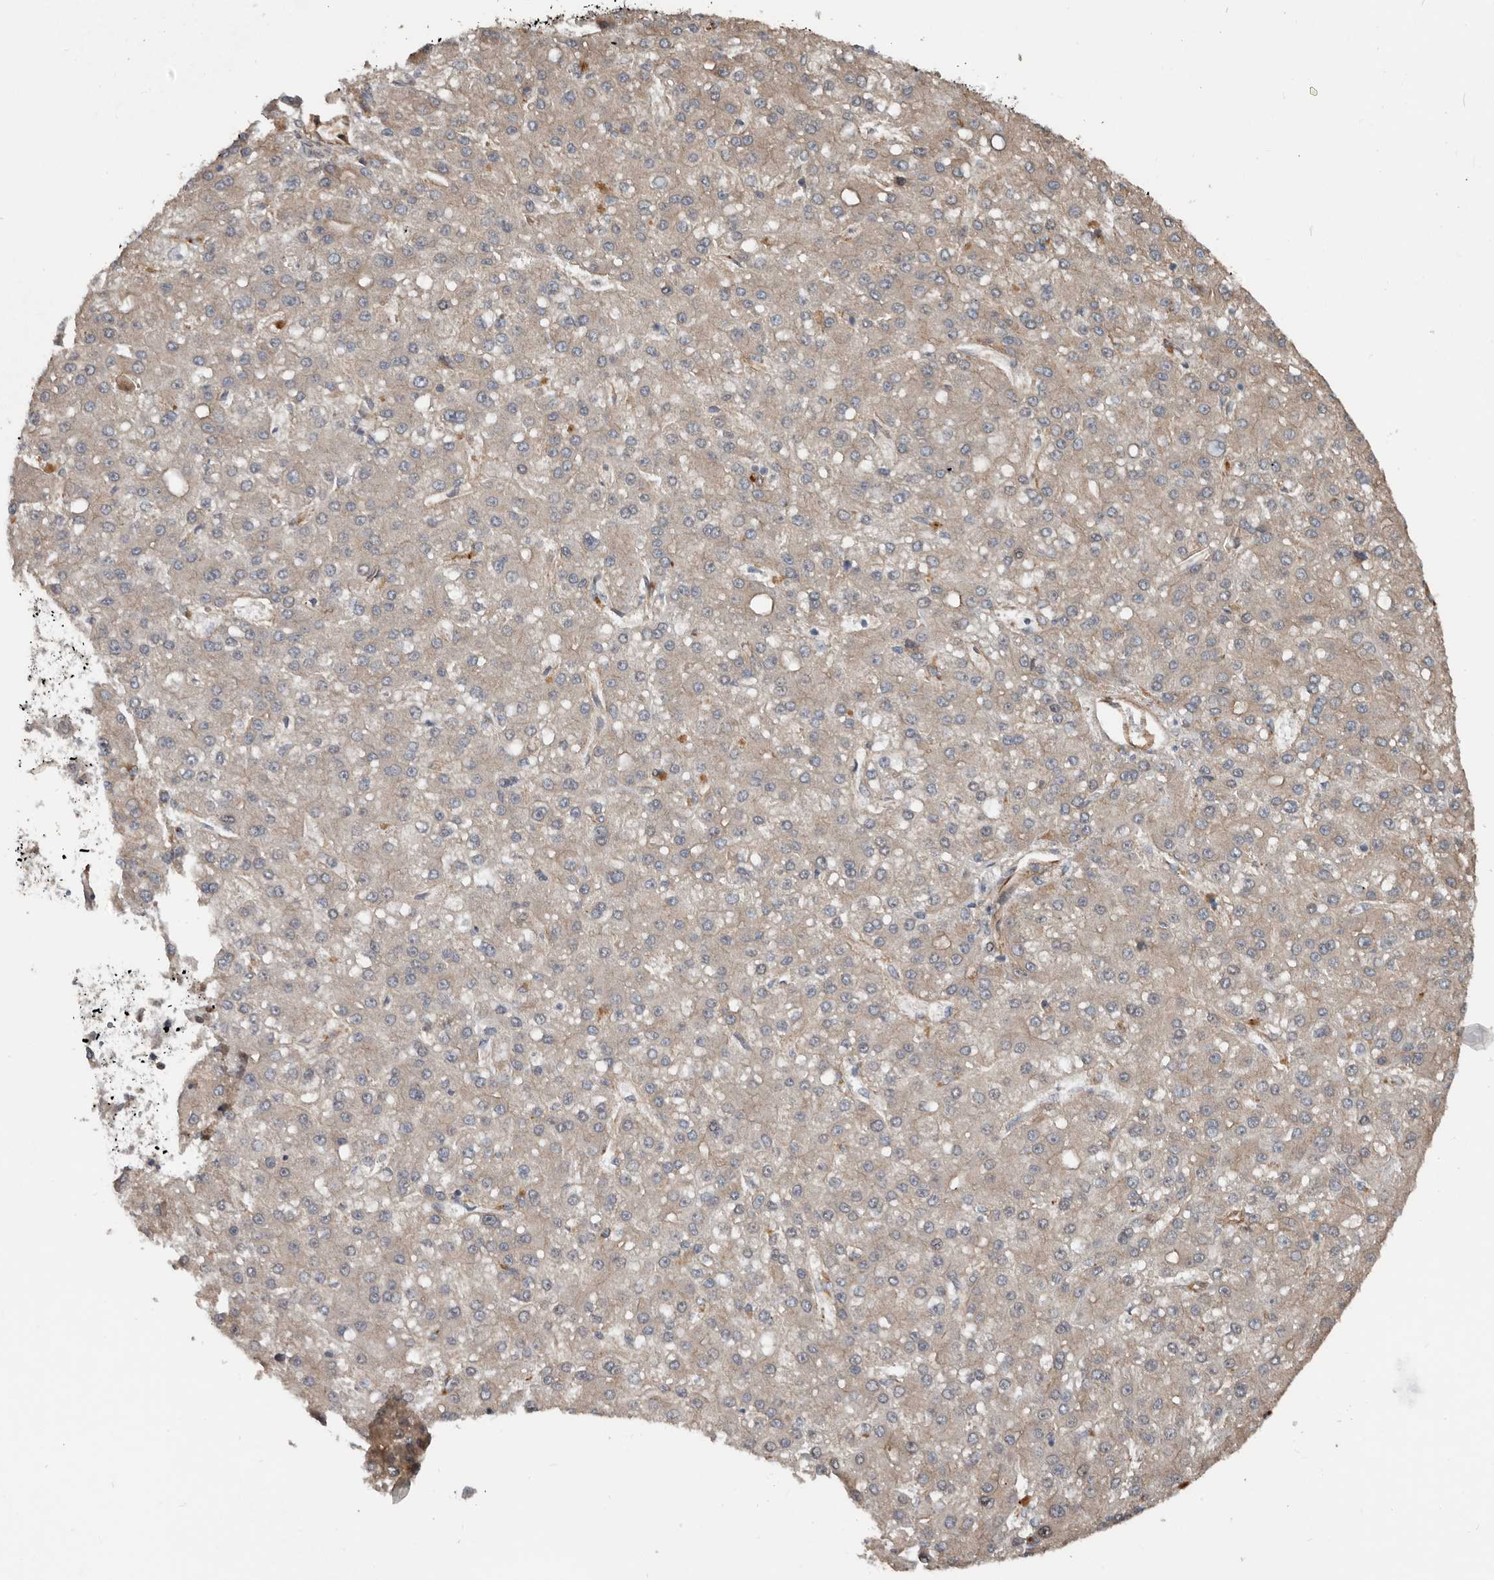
{"staining": {"intensity": "weak", "quantity": ">75%", "location": "cytoplasmic/membranous"}, "tissue": "liver cancer", "cell_type": "Tumor cells", "image_type": "cancer", "snomed": [{"axis": "morphology", "description": "Carcinoma, Hepatocellular, NOS"}, {"axis": "topography", "description": "Liver"}], "caption": "The image demonstrates immunohistochemical staining of liver cancer (hepatocellular carcinoma). There is weak cytoplasmic/membranous positivity is identified in about >75% of tumor cells.", "gene": "YOD1", "patient": {"sex": "male", "age": 67}}